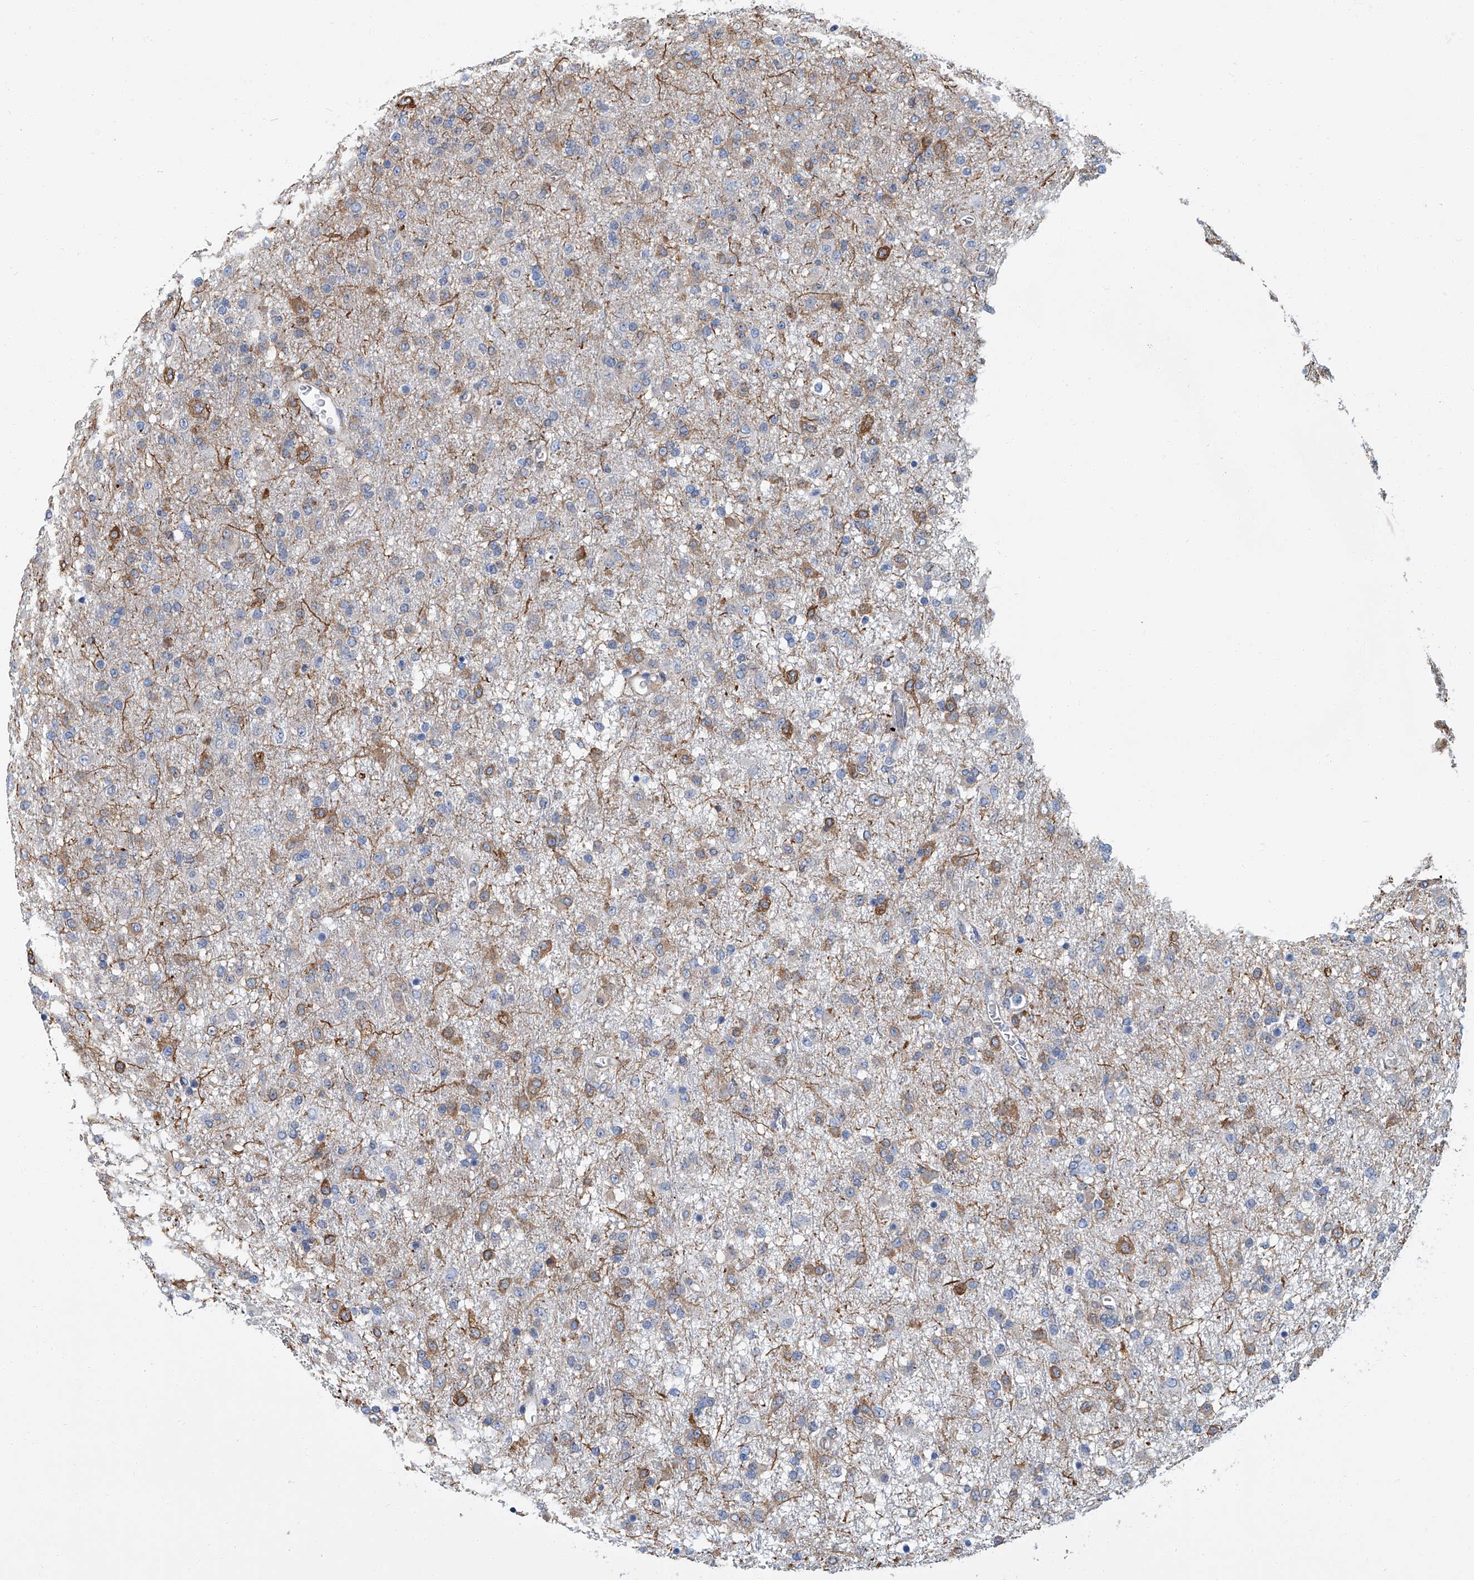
{"staining": {"intensity": "strong", "quantity": "<25%", "location": "cytoplasmic/membranous"}, "tissue": "glioma", "cell_type": "Tumor cells", "image_type": "cancer", "snomed": [{"axis": "morphology", "description": "Glioma, malignant, Low grade"}, {"axis": "topography", "description": "Brain"}], "caption": "Glioma stained with a brown dye exhibits strong cytoplasmic/membranous positive expression in about <25% of tumor cells.", "gene": "PSMB10", "patient": {"sex": "male", "age": 65}}